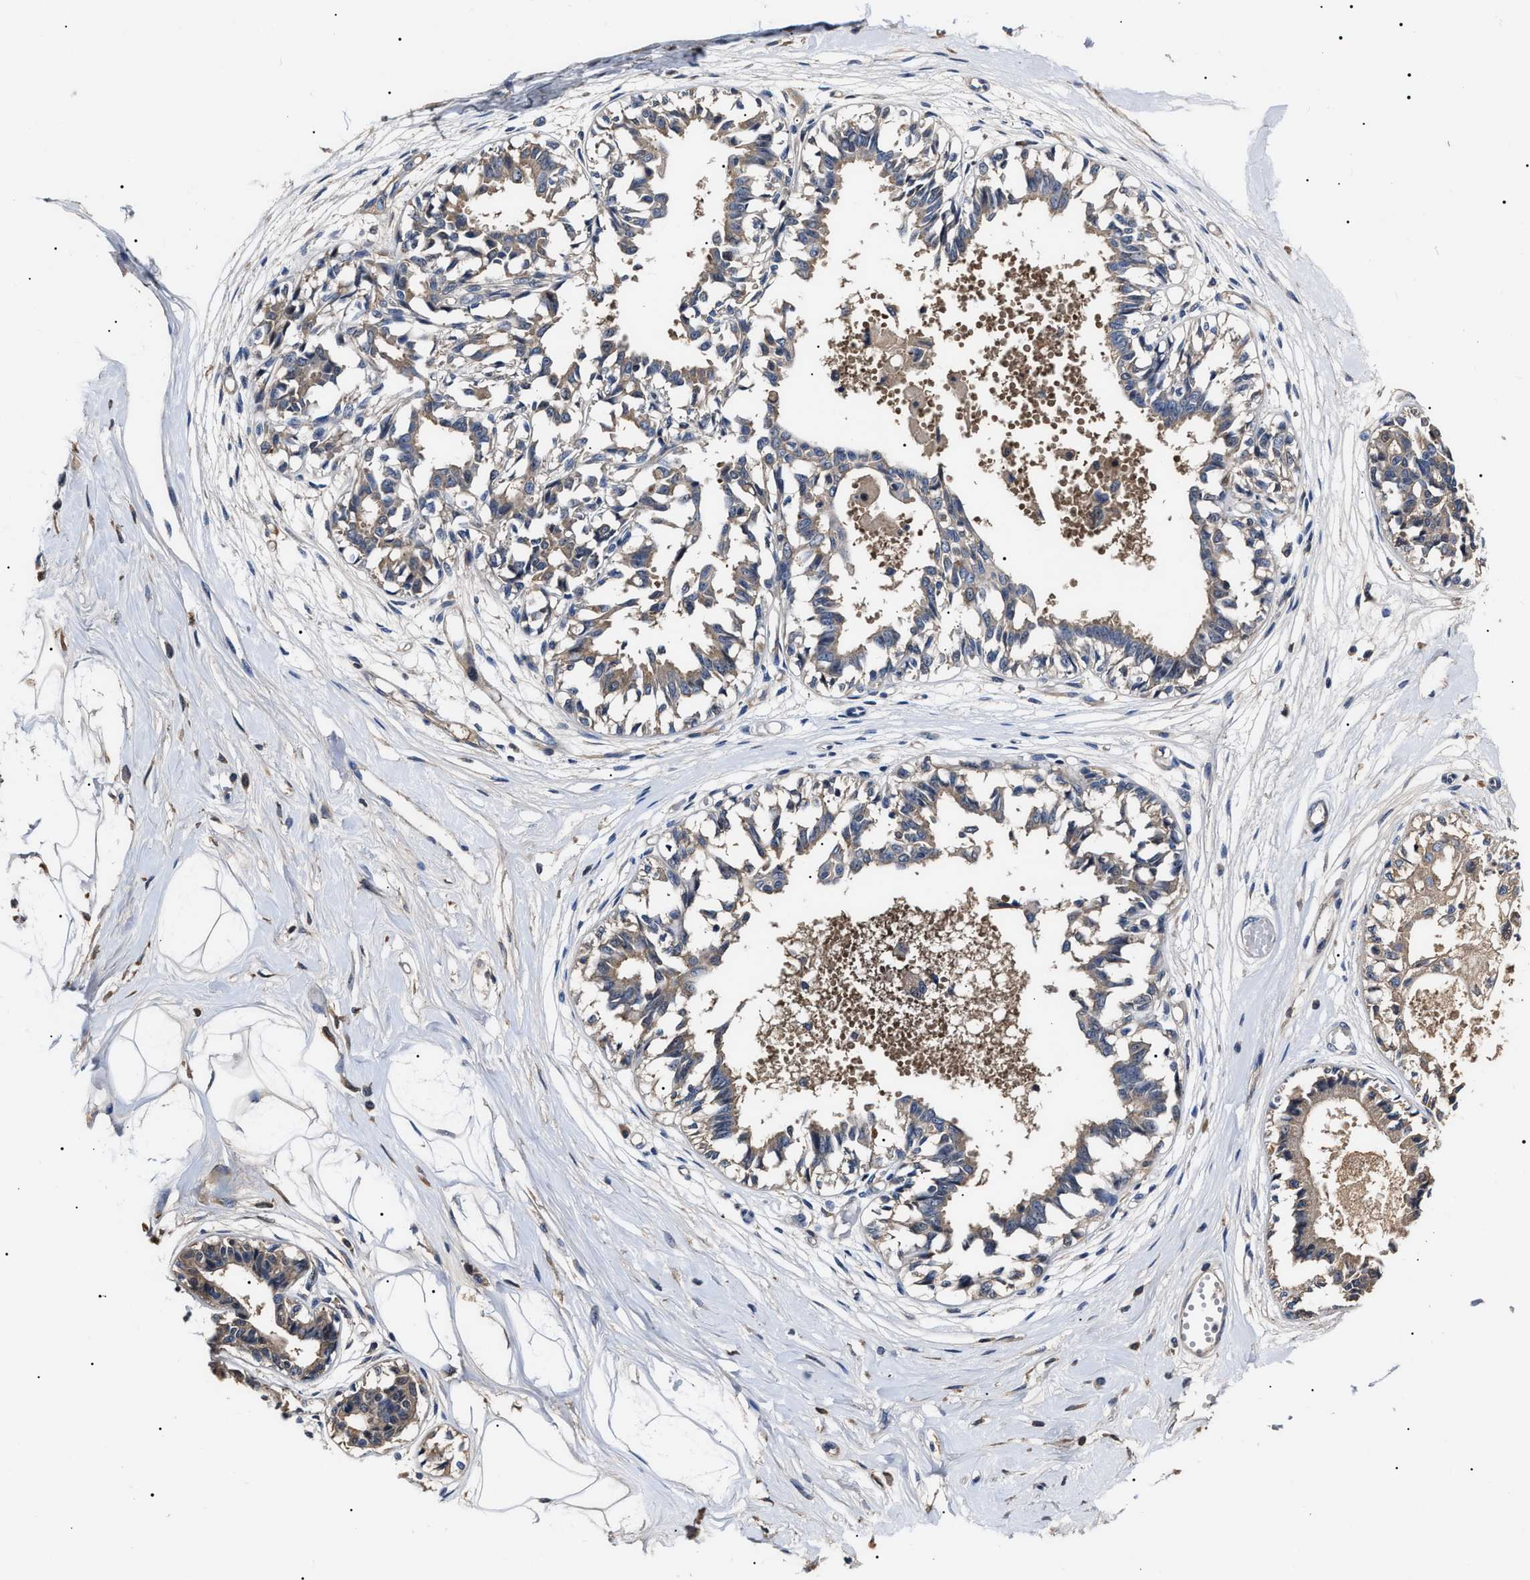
{"staining": {"intensity": "moderate", "quantity": "<25%", "location": "cytoplasmic/membranous"}, "tissue": "breast", "cell_type": "Adipocytes", "image_type": "normal", "snomed": [{"axis": "morphology", "description": "Normal tissue, NOS"}, {"axis": "topography", "description": "Breast"}], "caption": "Adipocytes display moderate cytoplasmic/membranous expression in about <25% of cells in normal breast. The staining was performed using DAB, with brown indicating positive protein expression. Nuclei are stained blue with hematoxylin.", "gene": "IFT81", "patient": {"sex": "female", "age": 45}}